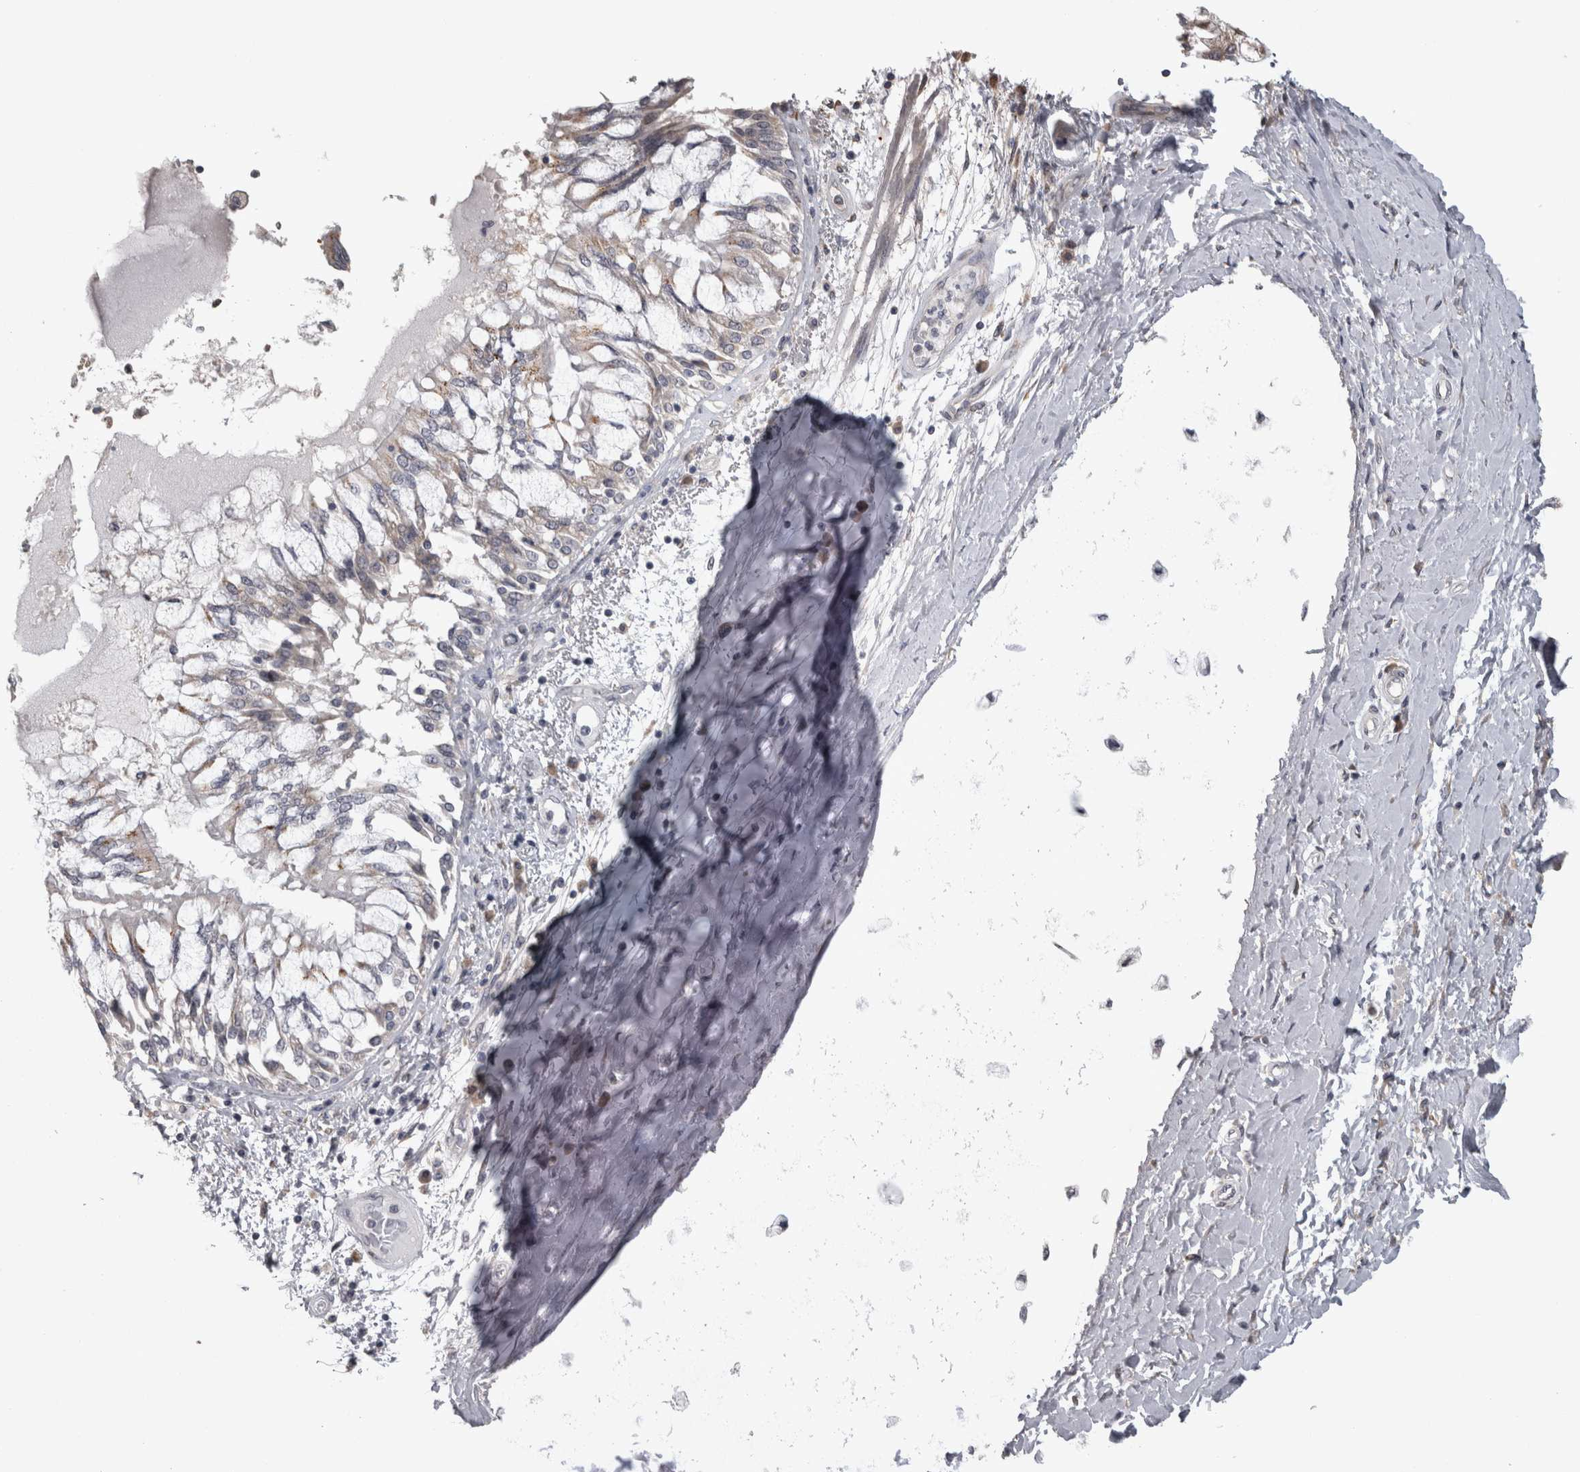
{"staining": {"intensity": "negative", "quantity": "none", "location": "none"}, "tissue": "lung cancer", "cell_type": "Tumor cells", "image_type": "cancer", "snomed": [{"axis": "morphology", "description": "Normal tissue, NOS"}, {"axis": "morphology", "description": "Squamous cell carcinoma, NOS"}, {"axis": "topography", "description": "Lymph node"}, {"axis": "topography", "description": "Cartilage tissue"}, {"axis": "topography", "description": "Bronchus"}, {"axis": "topography", "description": "Lung"}, {"axis": "topography", "description": "Peripheral nerve tissue"}], "caption": "Protein analysis of squamous cell carcinoma (lung) exhibits no significant positivity in tumor cells.", "gene": "RAB29", "patient": {"sex": "female", "age": 49}}